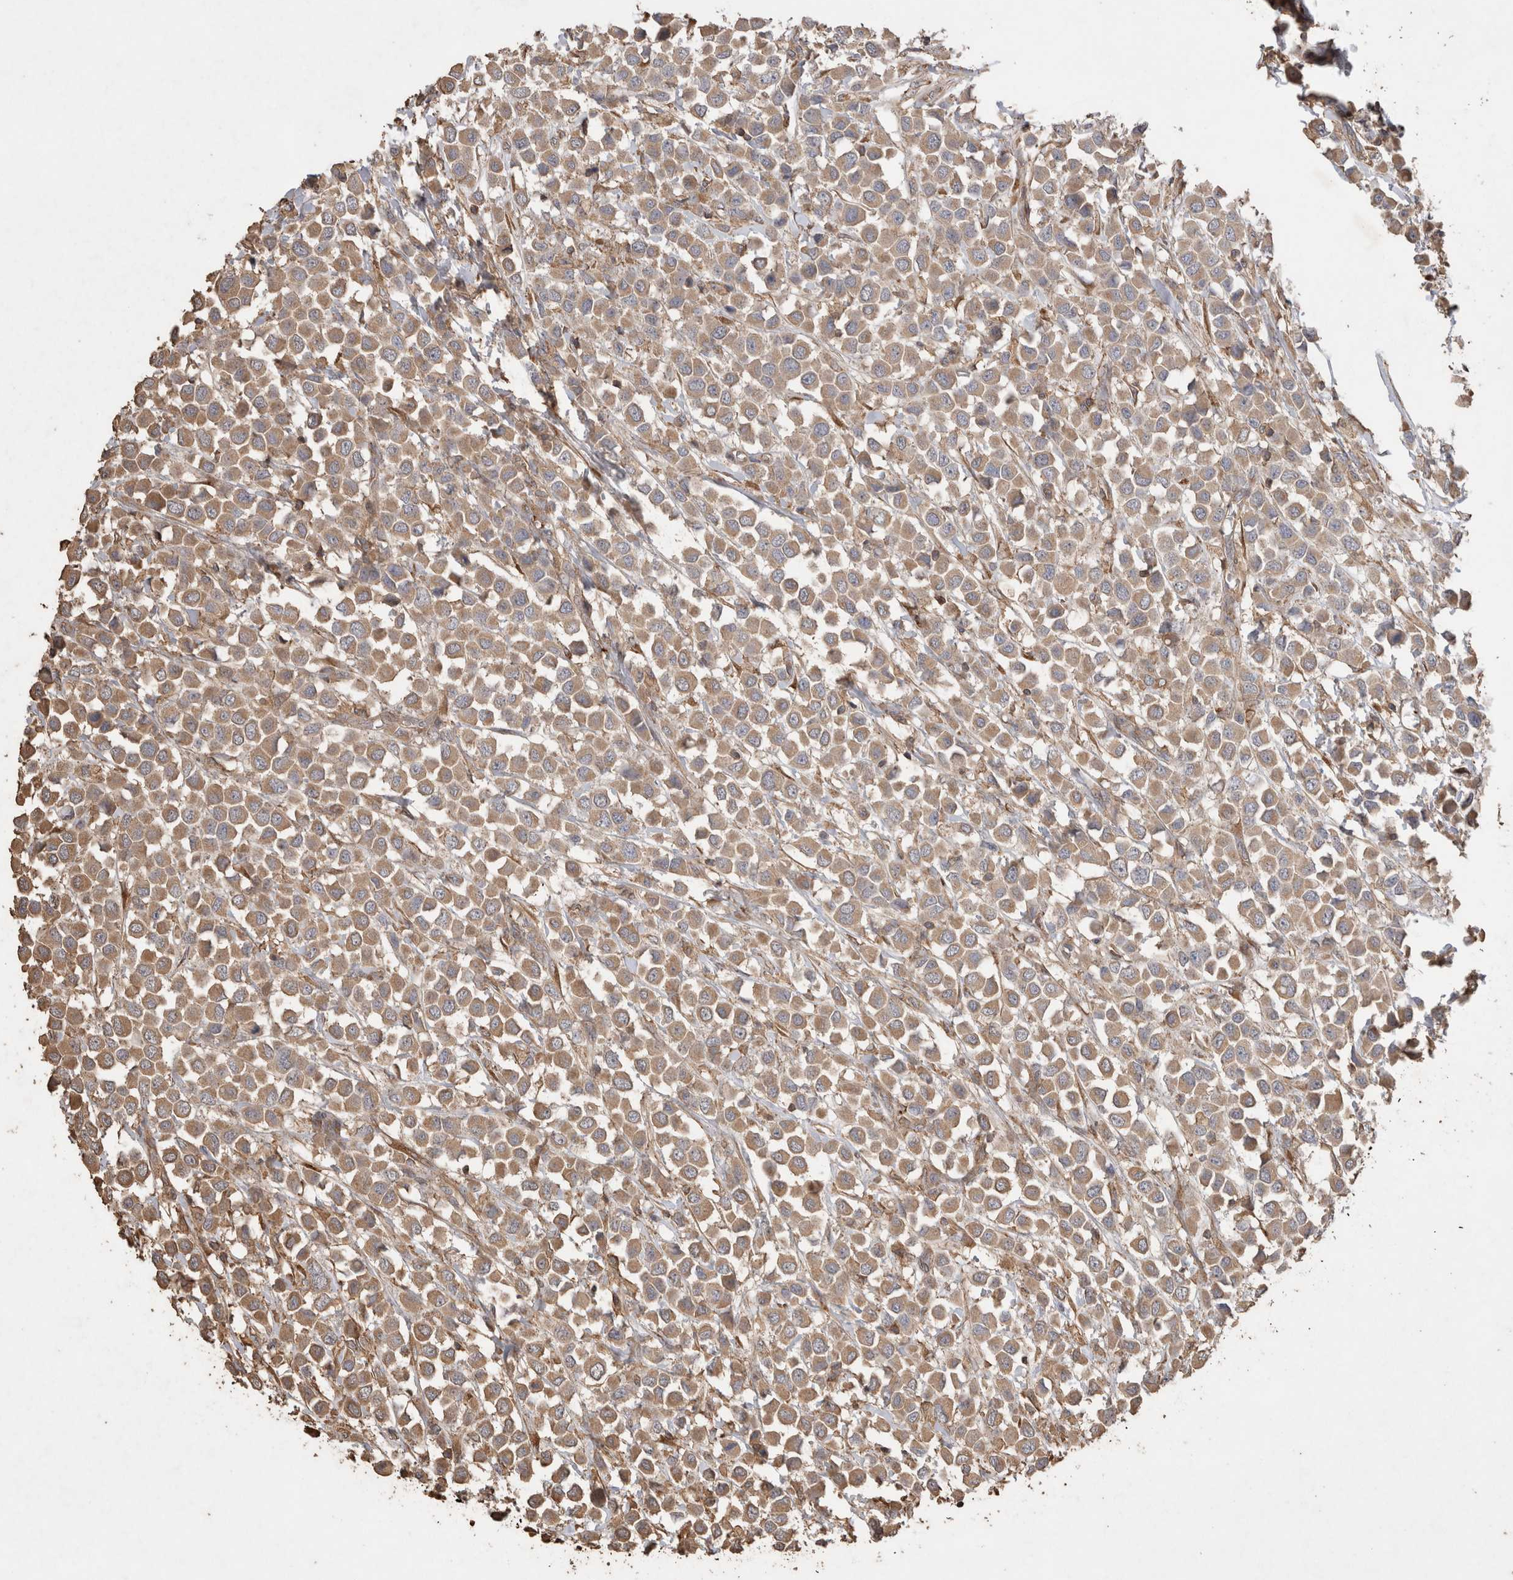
{"staining": {"intensity": "weak", "quantity": ">75%", "location": "cytoplasmic/membranous"}, "tissue": "breast cancer", "cell_type": "Tumor cells", "image_type": "cancer", "snomed": [{"axis": "morphology", "description": "Duct carcinoma"}, {"axis": "topography", "description": "Breast"}], "caption": "Protein staining demonstrates weak cytoplasmic/membranous staining in about >75% of tumor cells in breast infiltrating ductal carcinoma. (IHC, brightfield microscopy, high magnification).", "gene": "SNX31", "patient": {"sex": "female", "age": 61}}